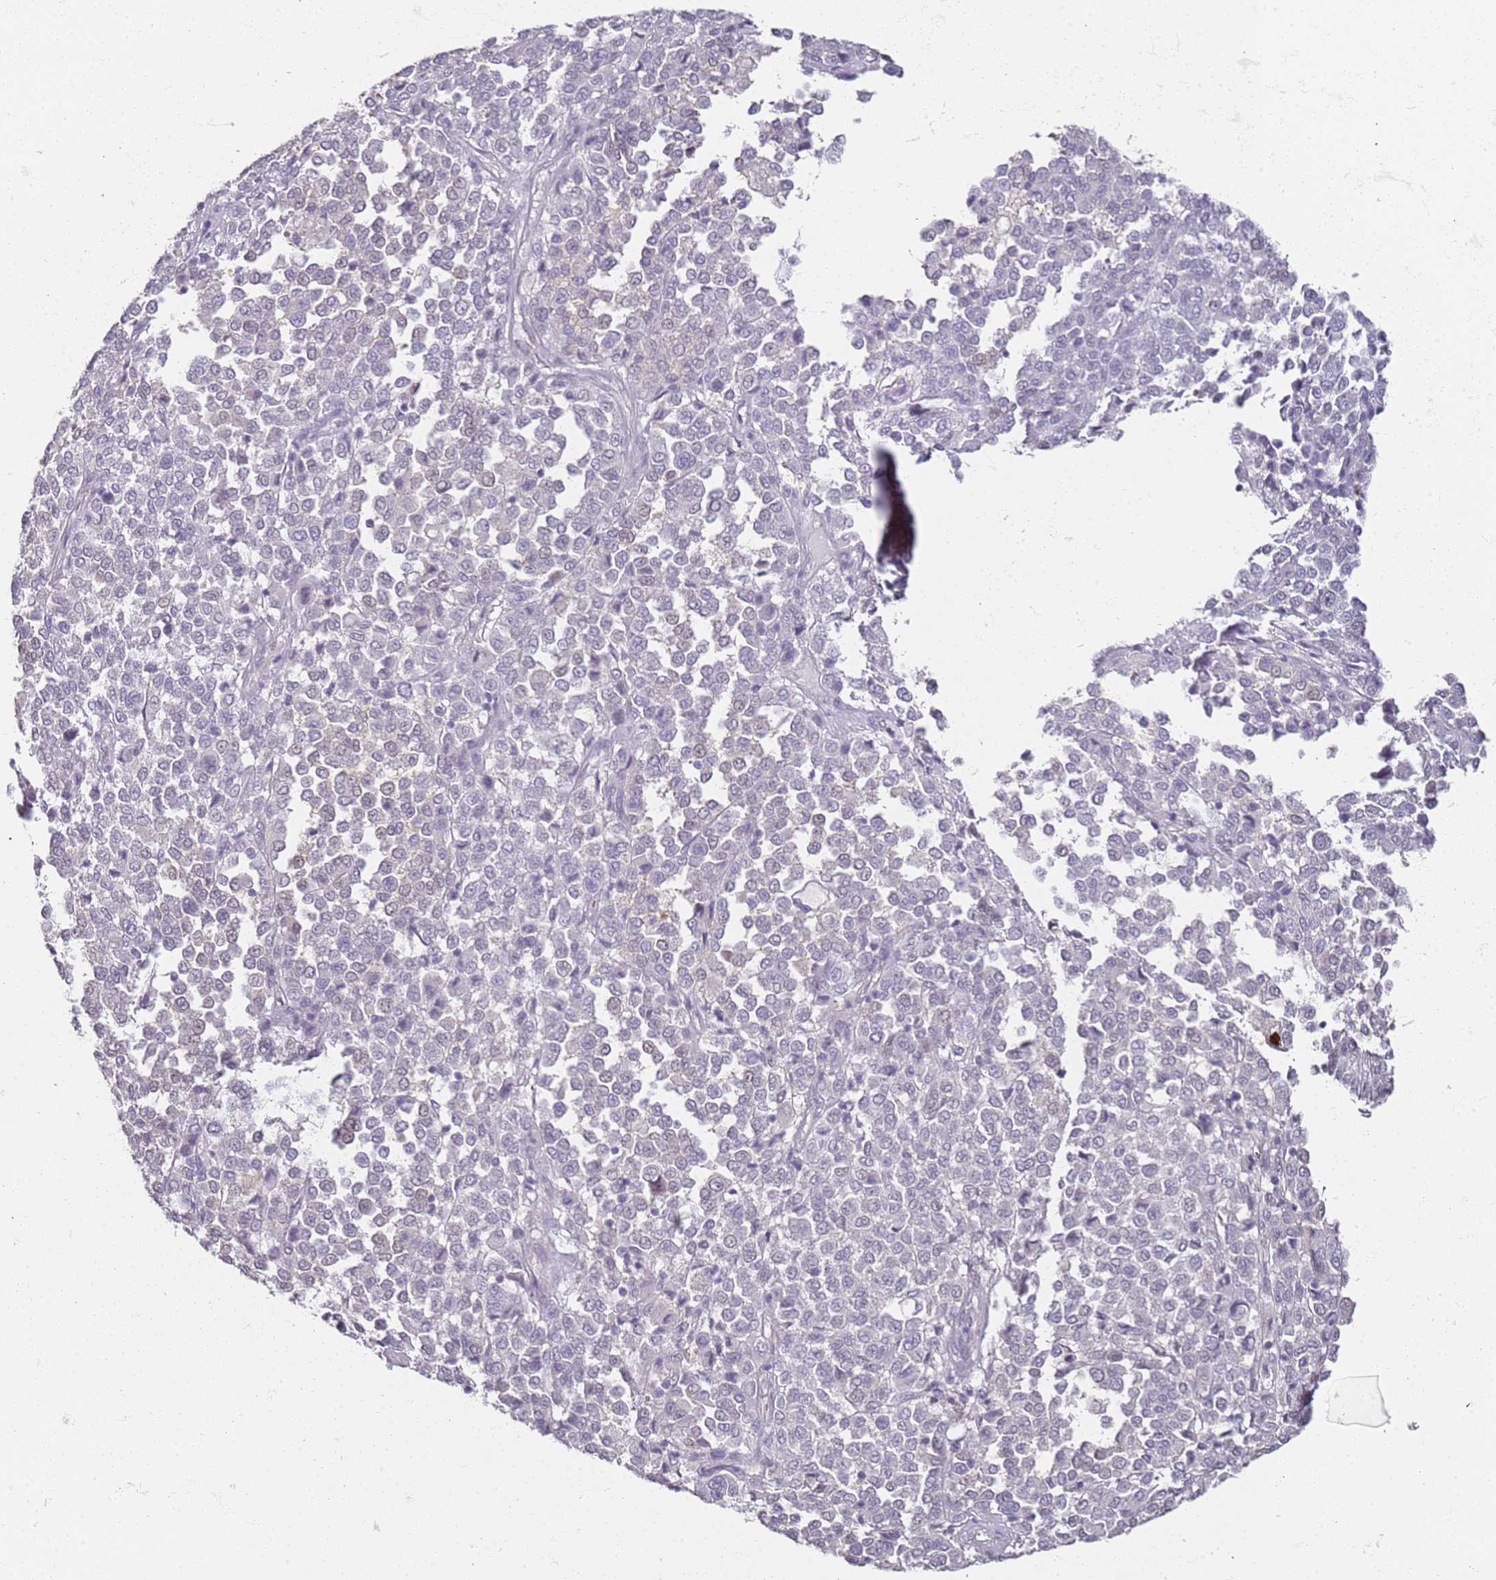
{"staining": {"intensity": "negative", "quantity": "none", "location": "none"}, "tissue": "melanoma", "cell_type": "Tumor cells", "image_type": "cancer", "snomed": [{"axis": "morphology", "description": "Malignant melanoma, Metastatic site"}, {"axis": "topography", "description": "Pancreas"}], "caption": "A histopathology image of malignant melanoma (metastatic site) stained for a protein reveals no brown staining in tumor cells.", "gene": "CD40LG", "patient": {"sex": "female", "age": 30}}